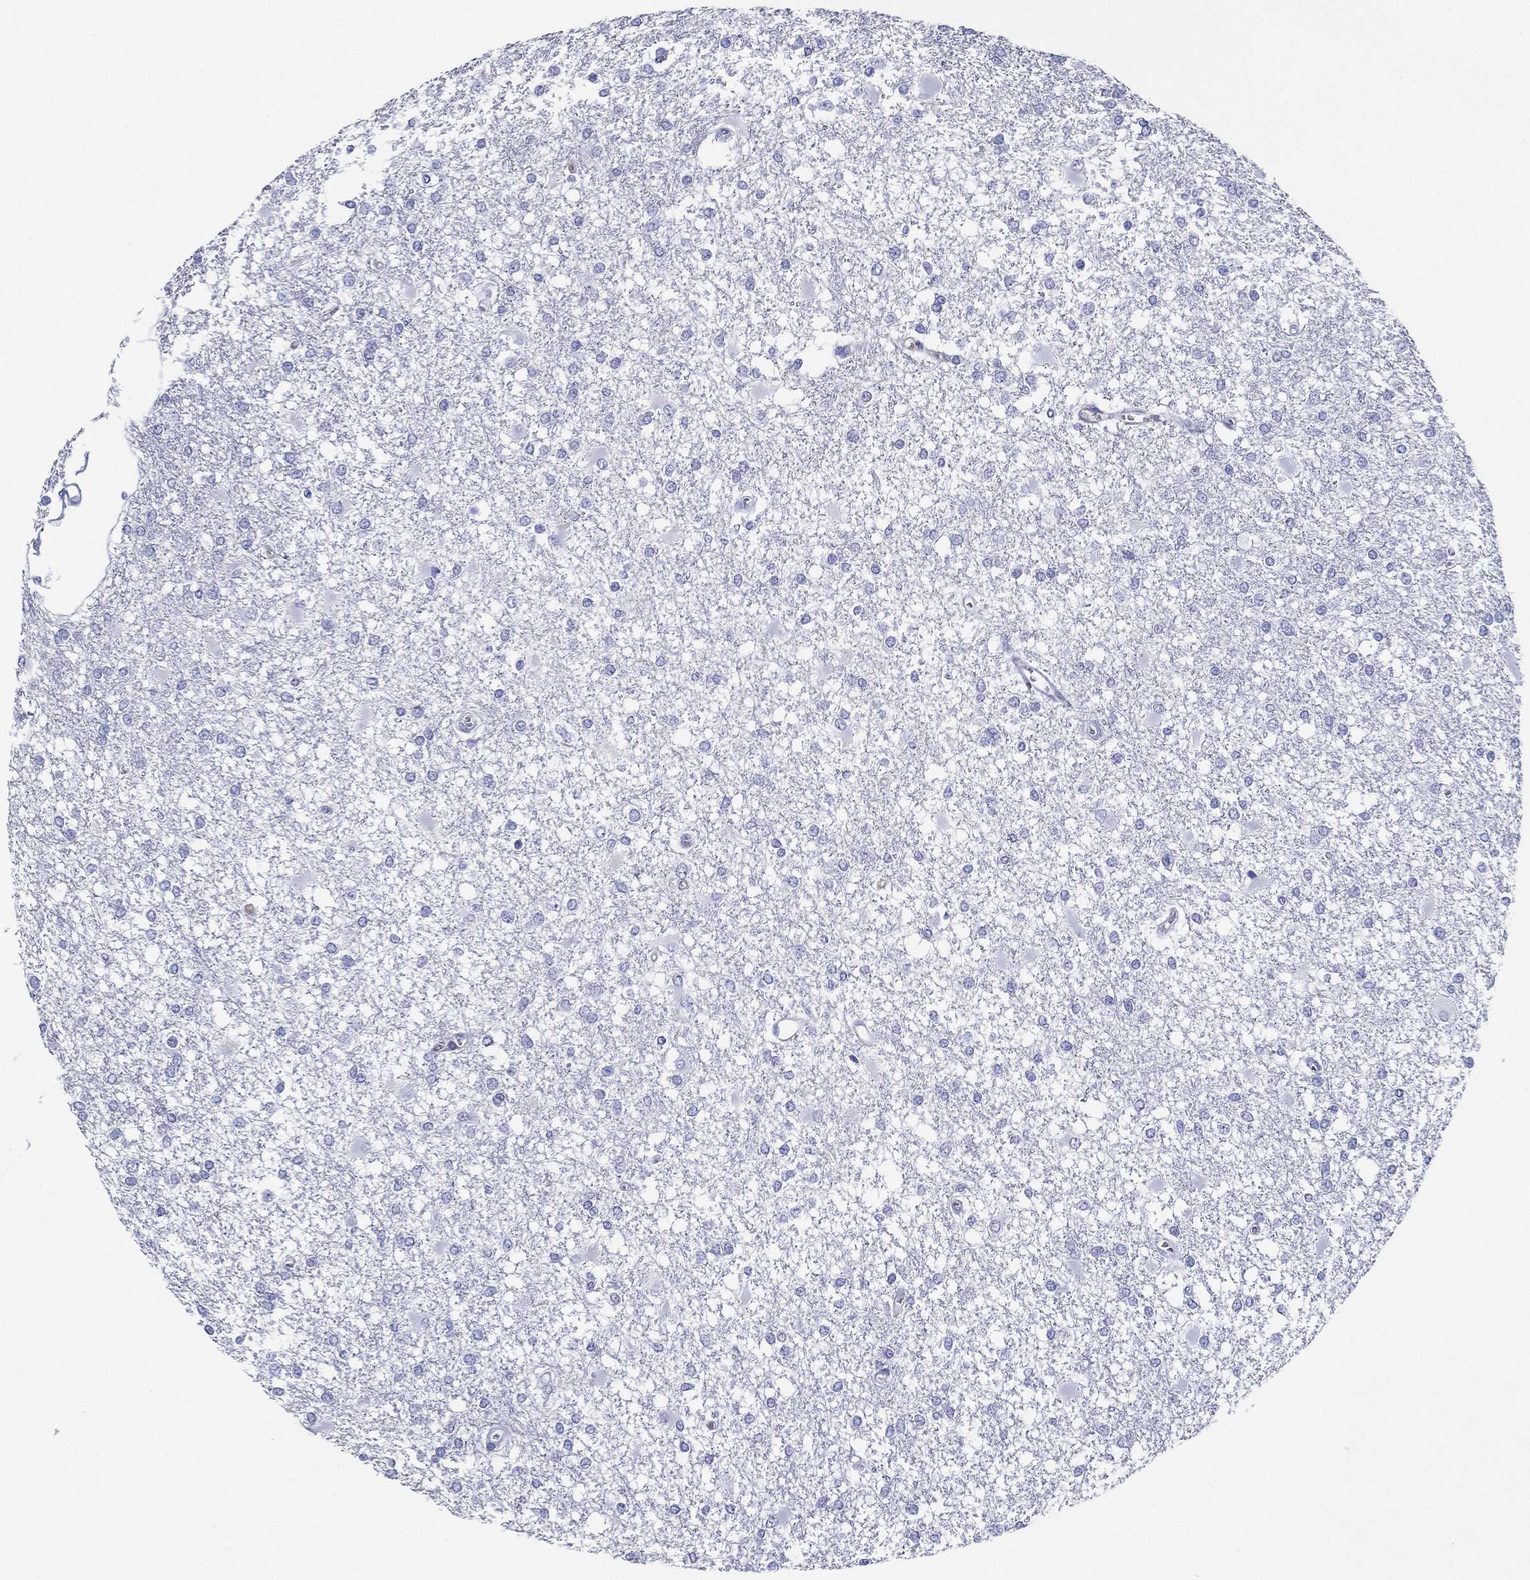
{"staining": {"intensity": "negative", "quantity": "none", "location": "none"}, "tissue": "glioma", "cell_type": "Tumor cells", "image_type": "cancer", "snomed": [{"axis": "morphology", "description": "Glioma, malignant, High grade"}, {"axis": "topography", "description": "Cerebral cortex"}], "caption": "Histopathology image shows no significant protein expression in tumor cells of glioma.", "gene": "RSPH4A", "patient": {"sex": "male", "age": 79}}